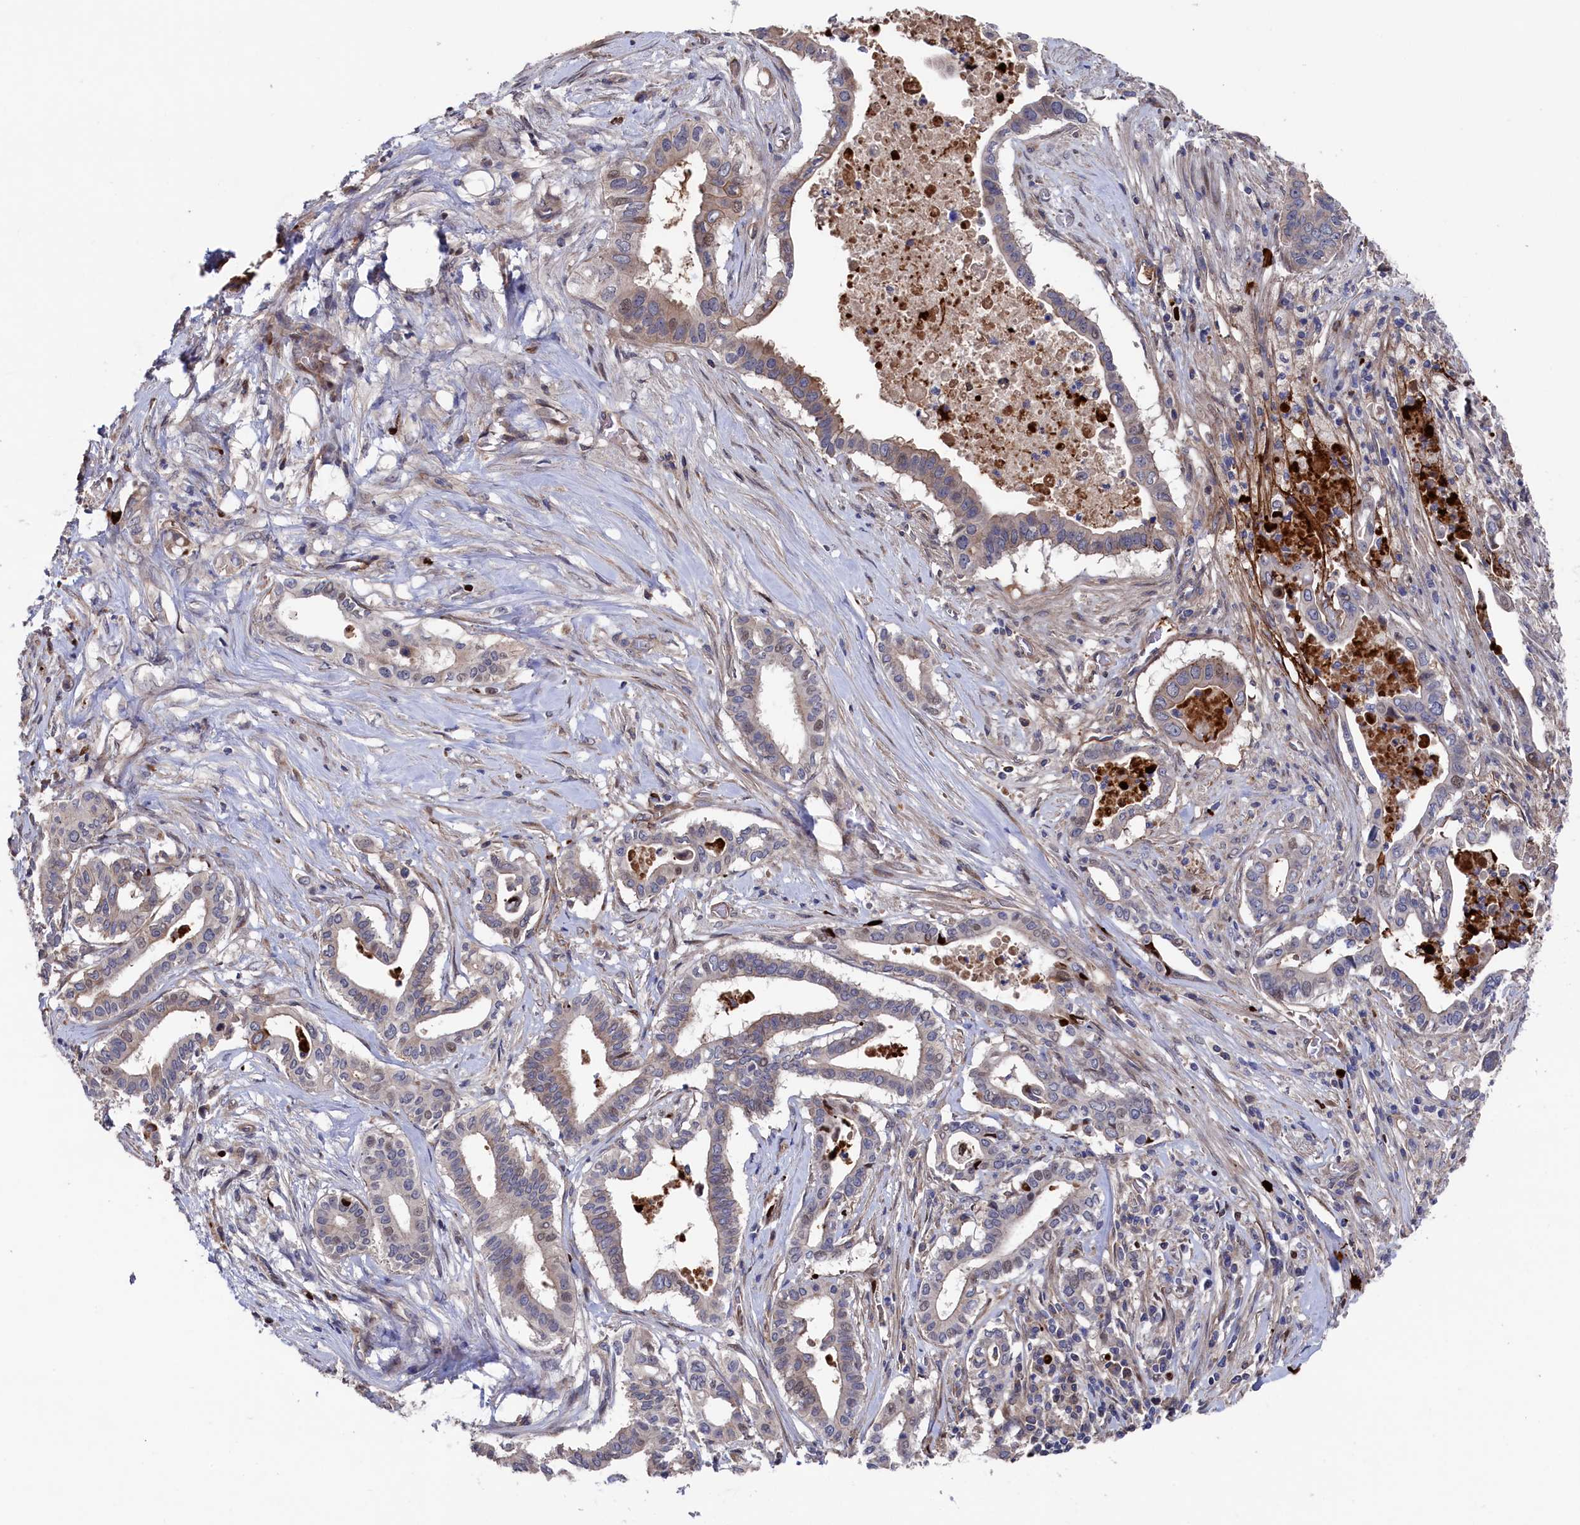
{"staining": {"intensity": "weak", "quantity": "<25%", "location": "cytoplasmic/membranous,nuclear"}, "tissue": "pancreatic cancer", "cell_type": "Tumor cells", "image_type": "cancer", "snomed": [{"axis": "morphology", "description": "Adenocarcinoma, NOS"}, {"axis": "topography", "description": "Pancreas"}], "caption": "Human pancreatic adenocarcinoma stained for a protein using IHC reveals no staining in tumor cells.", "gene": "ZNF891", "patient": {"sex": "female", "age": 77}}